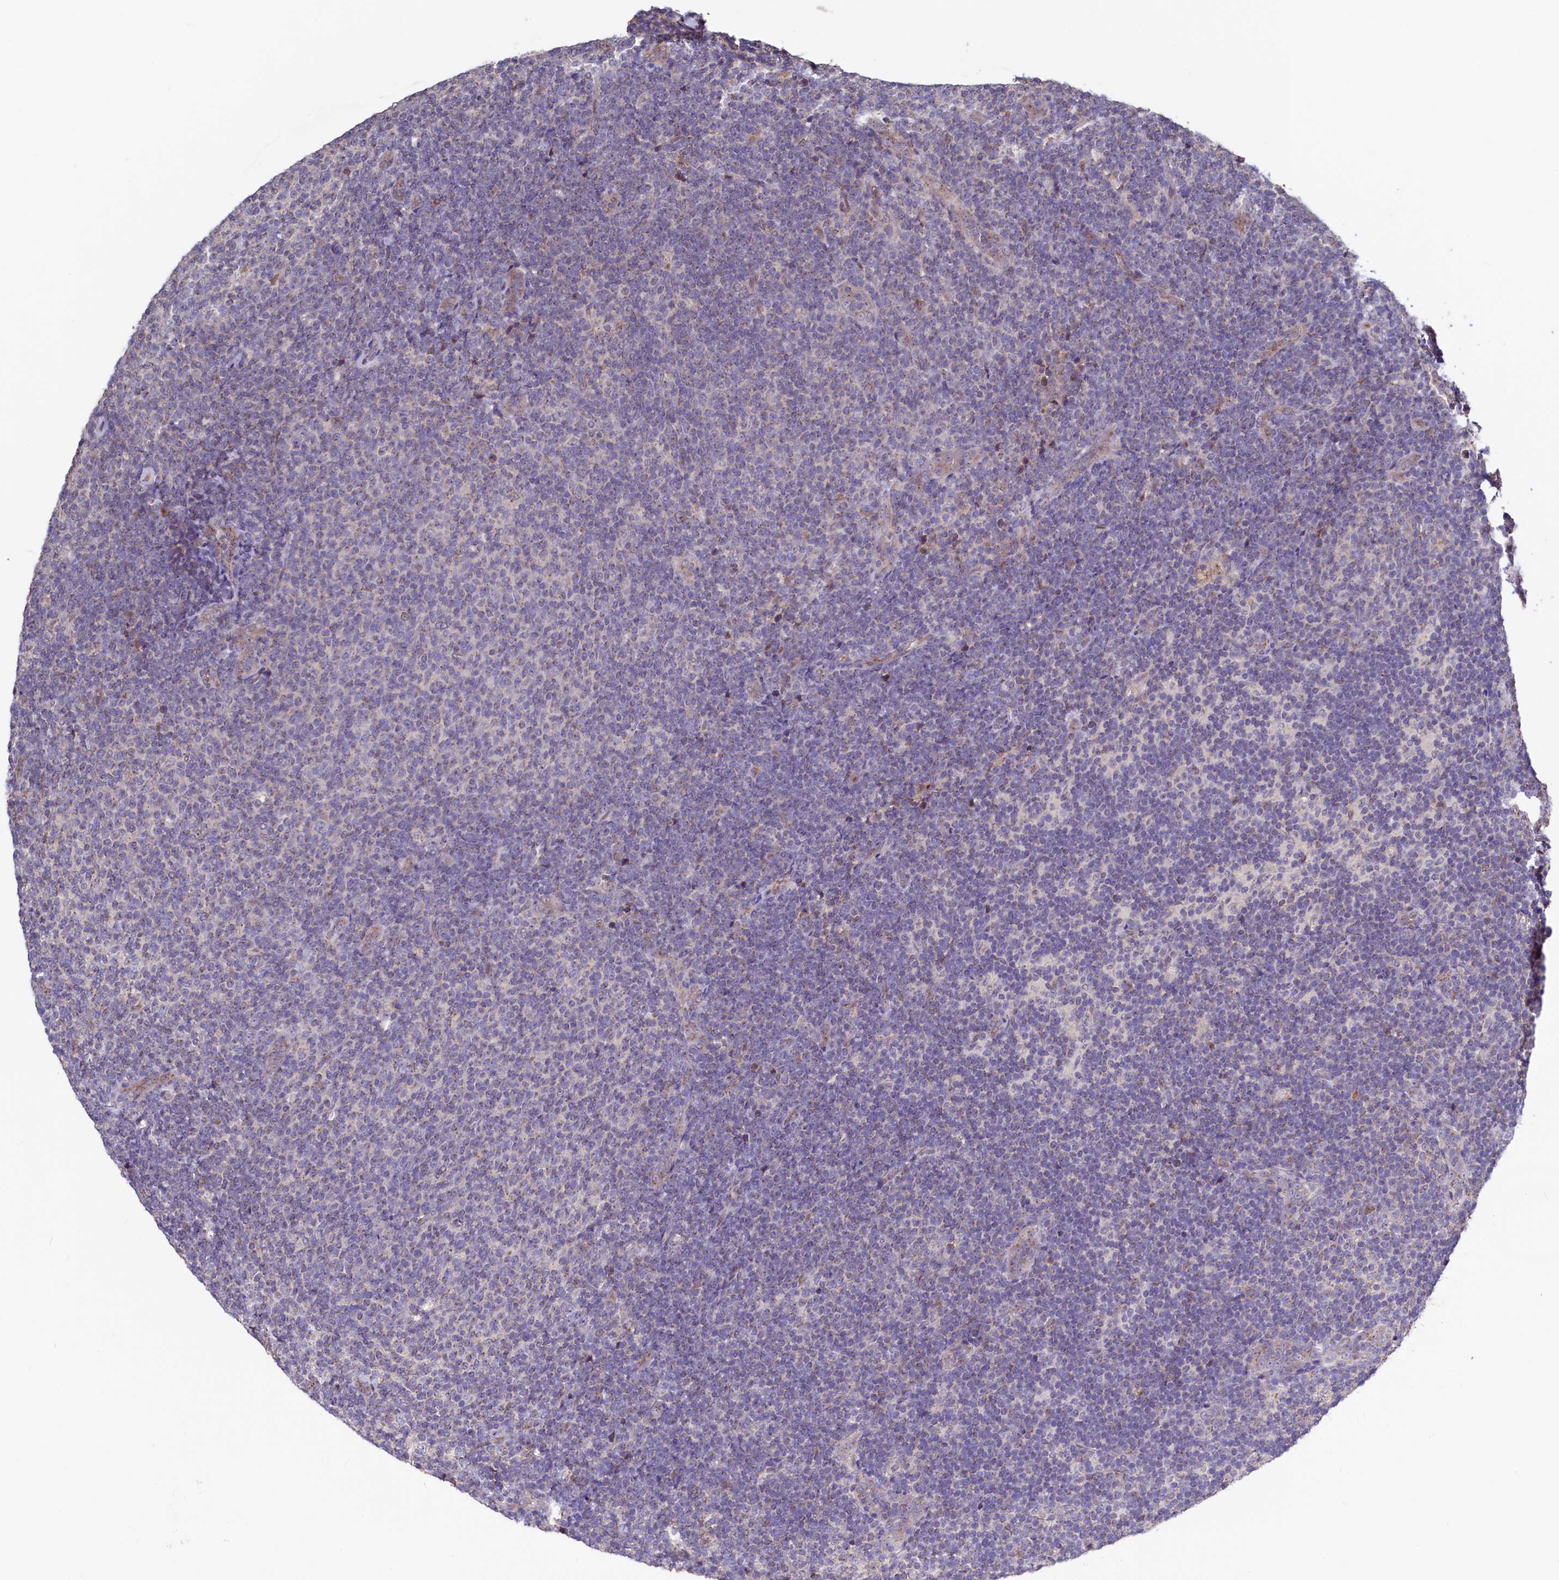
{"staining": {"intensity": "negative", "quantity": "none", "location": "none"}, "tissue": "lymphoma", "cell_type": "Tumor cells", "image_type": "cancer", "snomed": [{"axis": "morphology", "description": "Malignant lymphoma, non-Hodgkin's type, Low grade"}, {"axis": "topography", "description": "Lymph node"}], "caption": "IHC of low-grade malignant lymphoma, non-Hodgkin's type reveals no positivity in tumor cells.", "gene": "SEC24C", "patient": {"sex": "male", "age": 66}}